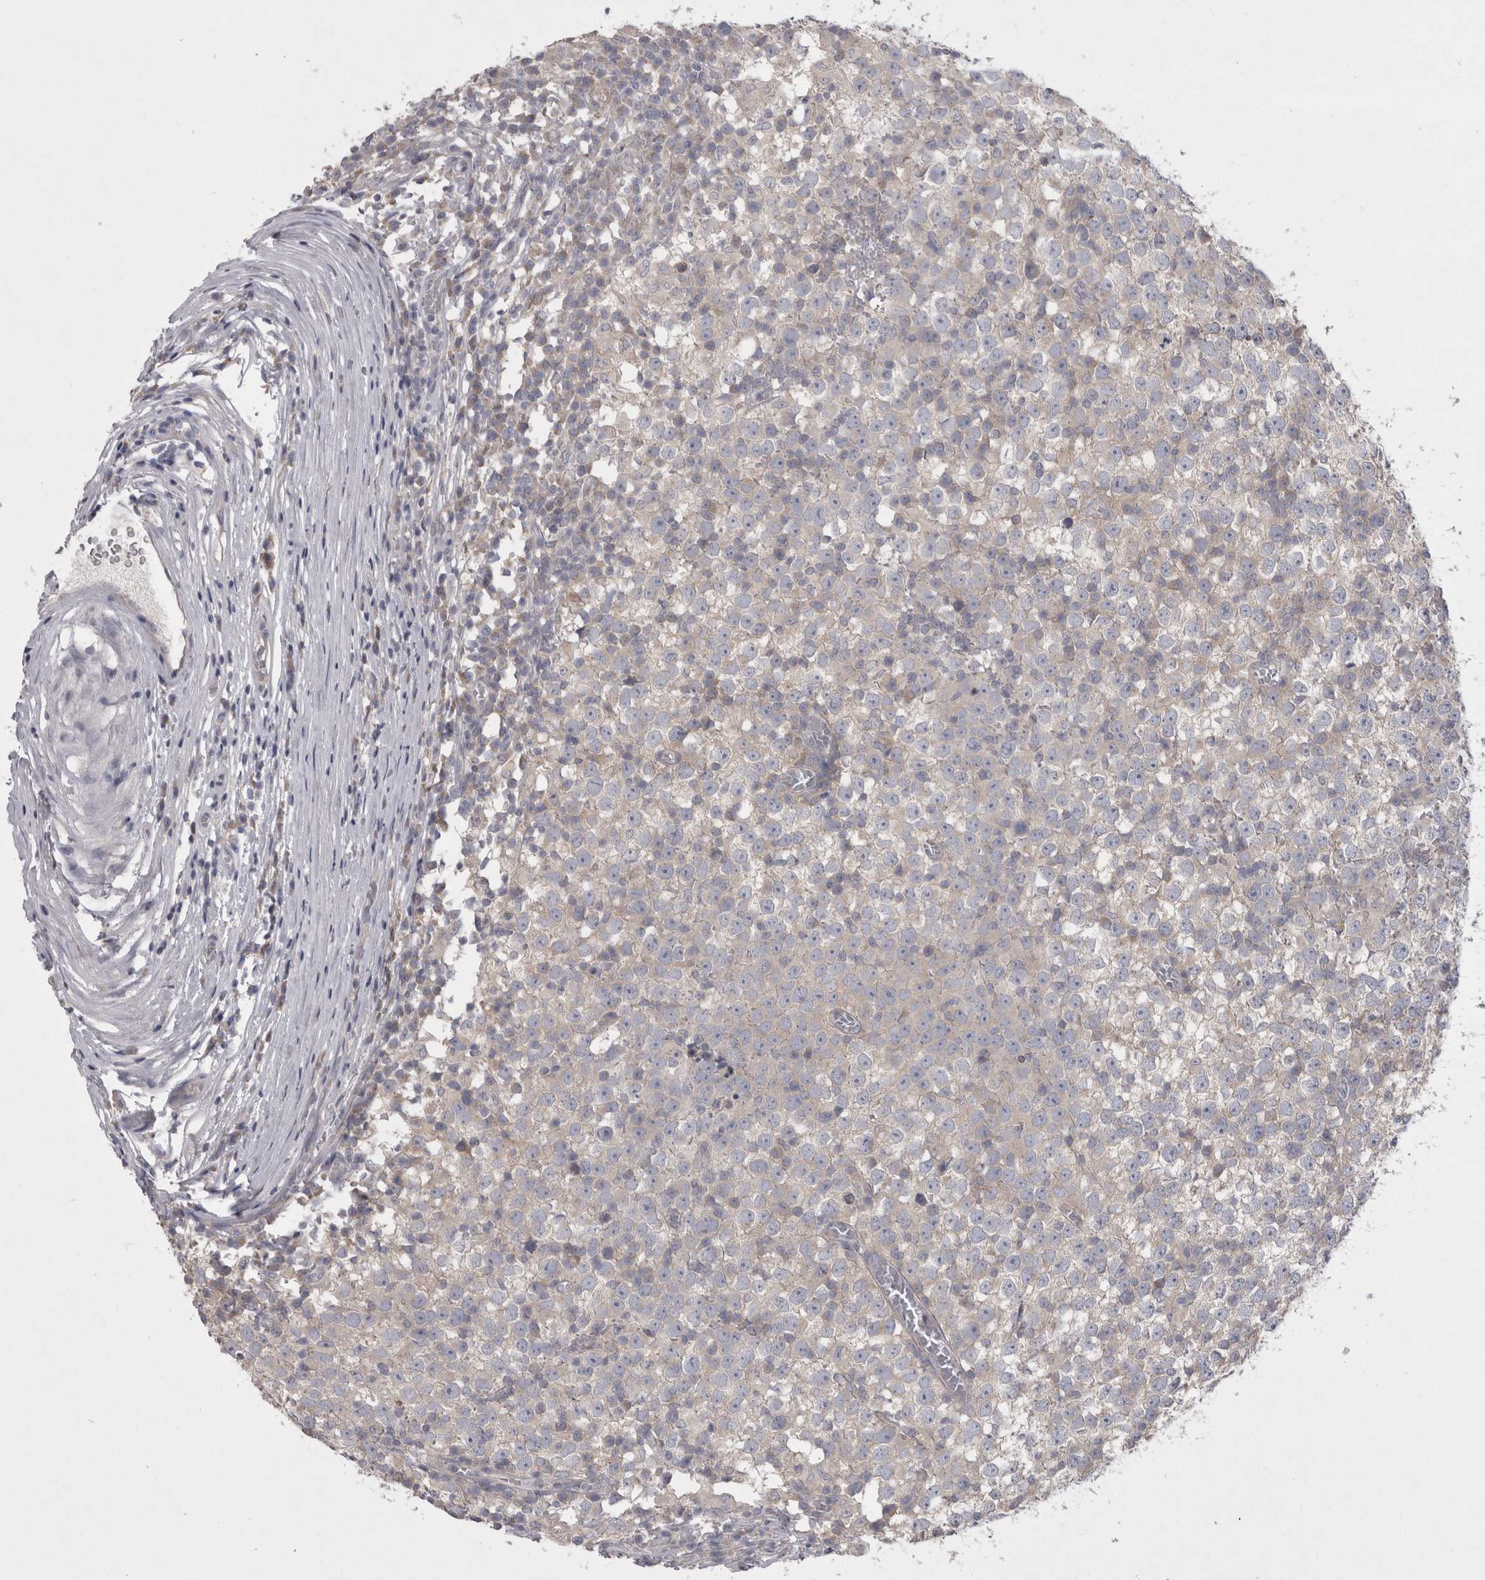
{"staining": {"intensity": "negative", "quantity": "none", "location": "none"}, "tissue": "testis cancer", "cell_type": "Tumor cells", "image_type": "cancer", "snomed": [{"axis": "morphology", "description": "Seminoma, NOS"}, {"axis": "topography", "description": "Testis"}], "caption": "Immunohistochemistry of human testis cancer (seminoma) reveals no staining in tumor cells. (Immunohistochemistry, brightfield microscopy, high magnification).", "gene": "LRRC40", "patient": {"sex": "male", "age": 65}}